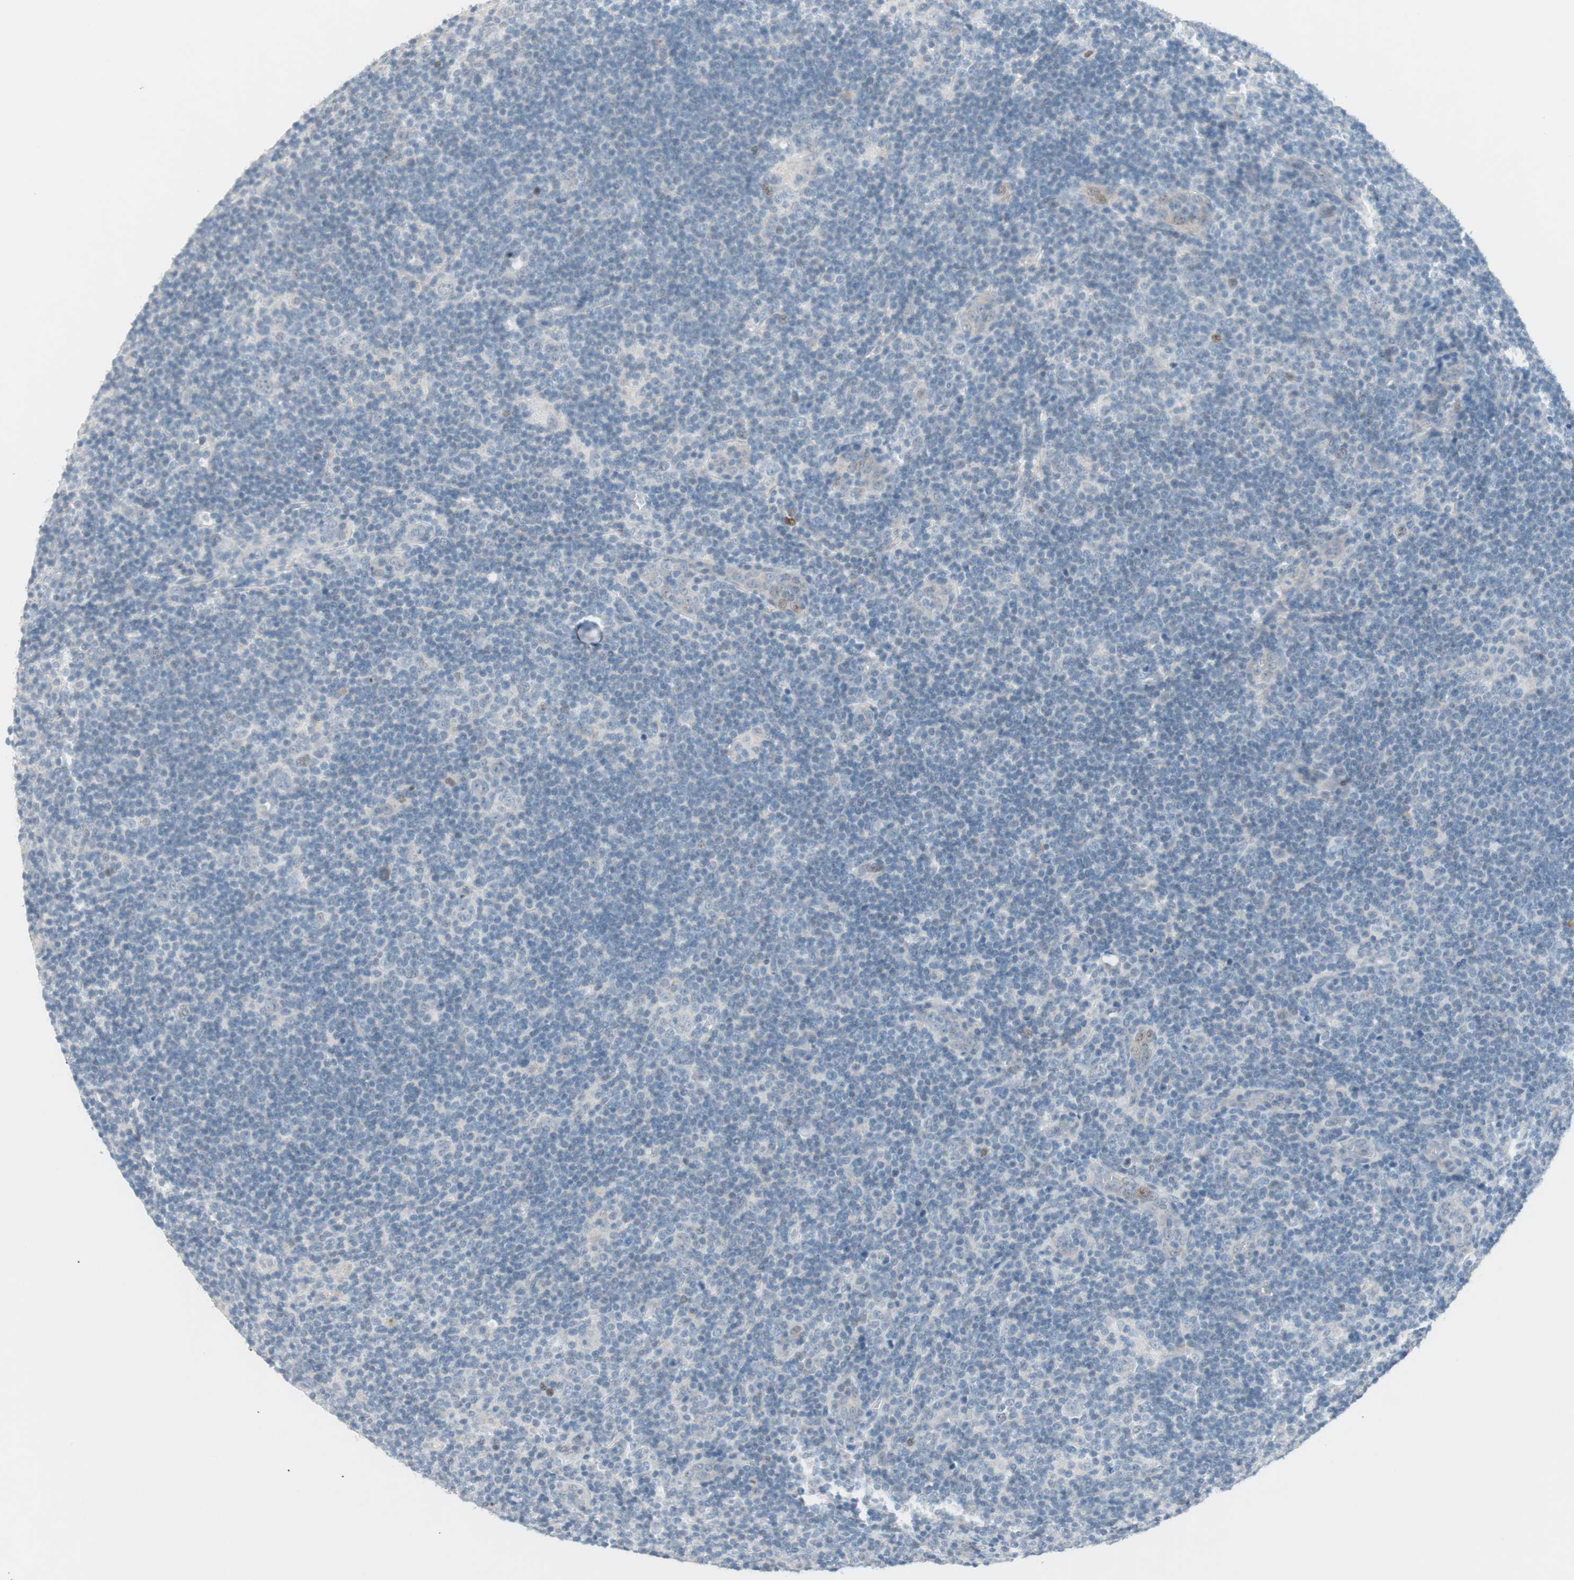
{"staining": {"intensity": "negative", "quantity": "none", "location": "none"}, "tissue": "lymphoma", "cell_type": "Tumor cells", "image_type": "cancer", "snomed": [{"axis": "morphology", "description": "Hodgkin's disease, NOS"}, {"axis": "topography", "description": "Lymph node"}], "caption": "DAB immunohistochemical staining of human Hodgkin's disease shows no significant staining in tumor cells.", "gene": "FOSL1", "patient": {"sex": "female", "age": 57}}